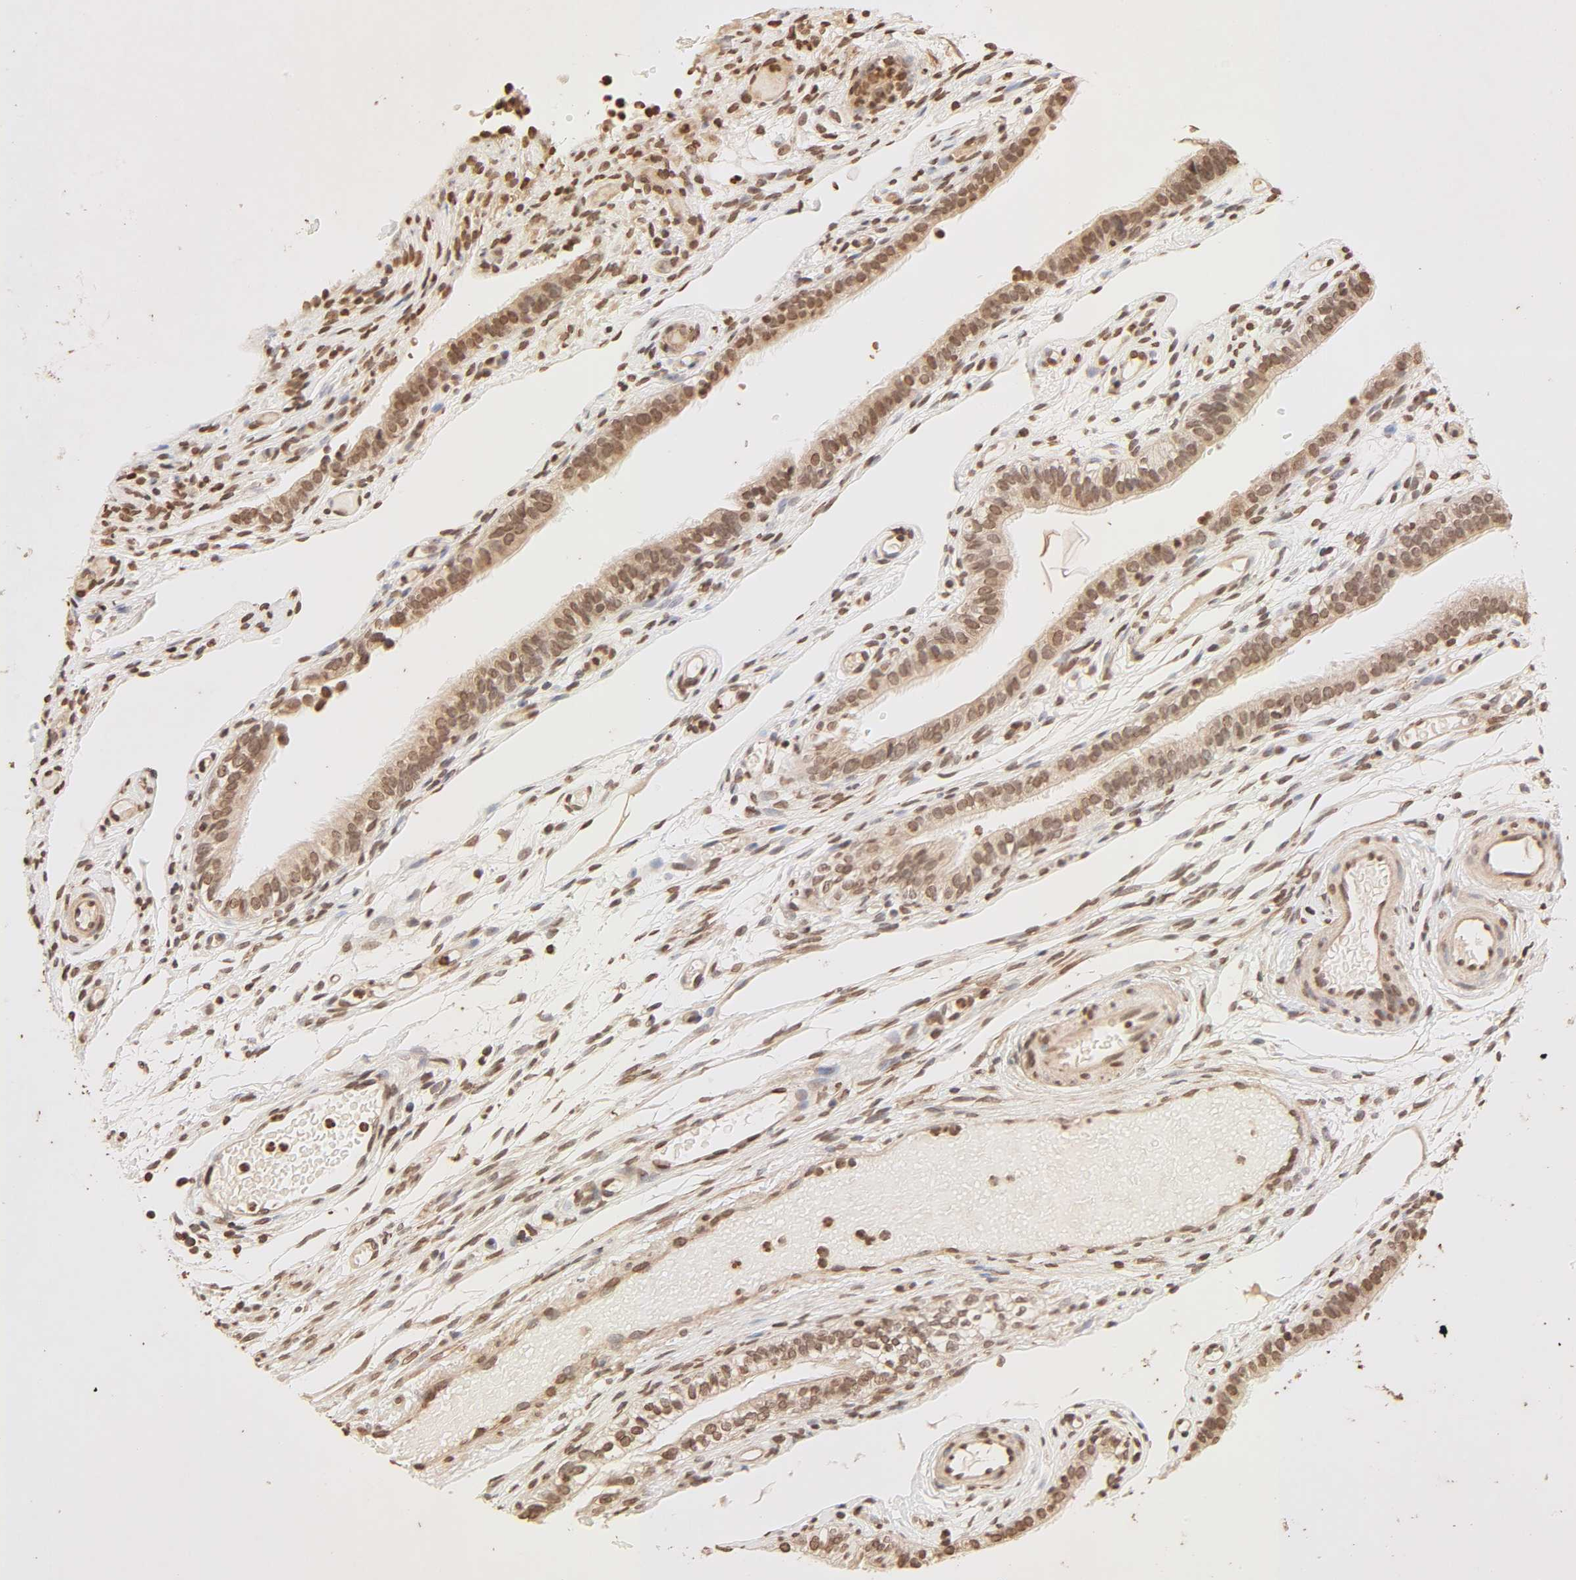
{"staining": {"intensity": "strong", "quantity": ">75%", "location": "cytoplasmic/membranous,nuclear"}, "tissue": "fallopian tube", "cell_type": "Glandular cells", "image_type": "normal", "snomed": [{"axis": "morphology", "description": "Normal tissue, NOS"}, {"axis": "morphology", "description": "Dermoid, NOS"}, {"axis": "topography", "description": "Fallopian tube"}], "caption": "Fallopian tube stained with DAB (3,3'-diaminobenzidine) immunohistochemistry (IHC) shows high levels of strong cytoplasmic/membranous,nuclear staining in about >75% of glandular cells. (DAB (3,3'-diaminobenzidine) IHC, brown staining for protein, blue staining for nuclei).", "gene": "TBL1X", "patient": {"sex": "female", "age": 33}}